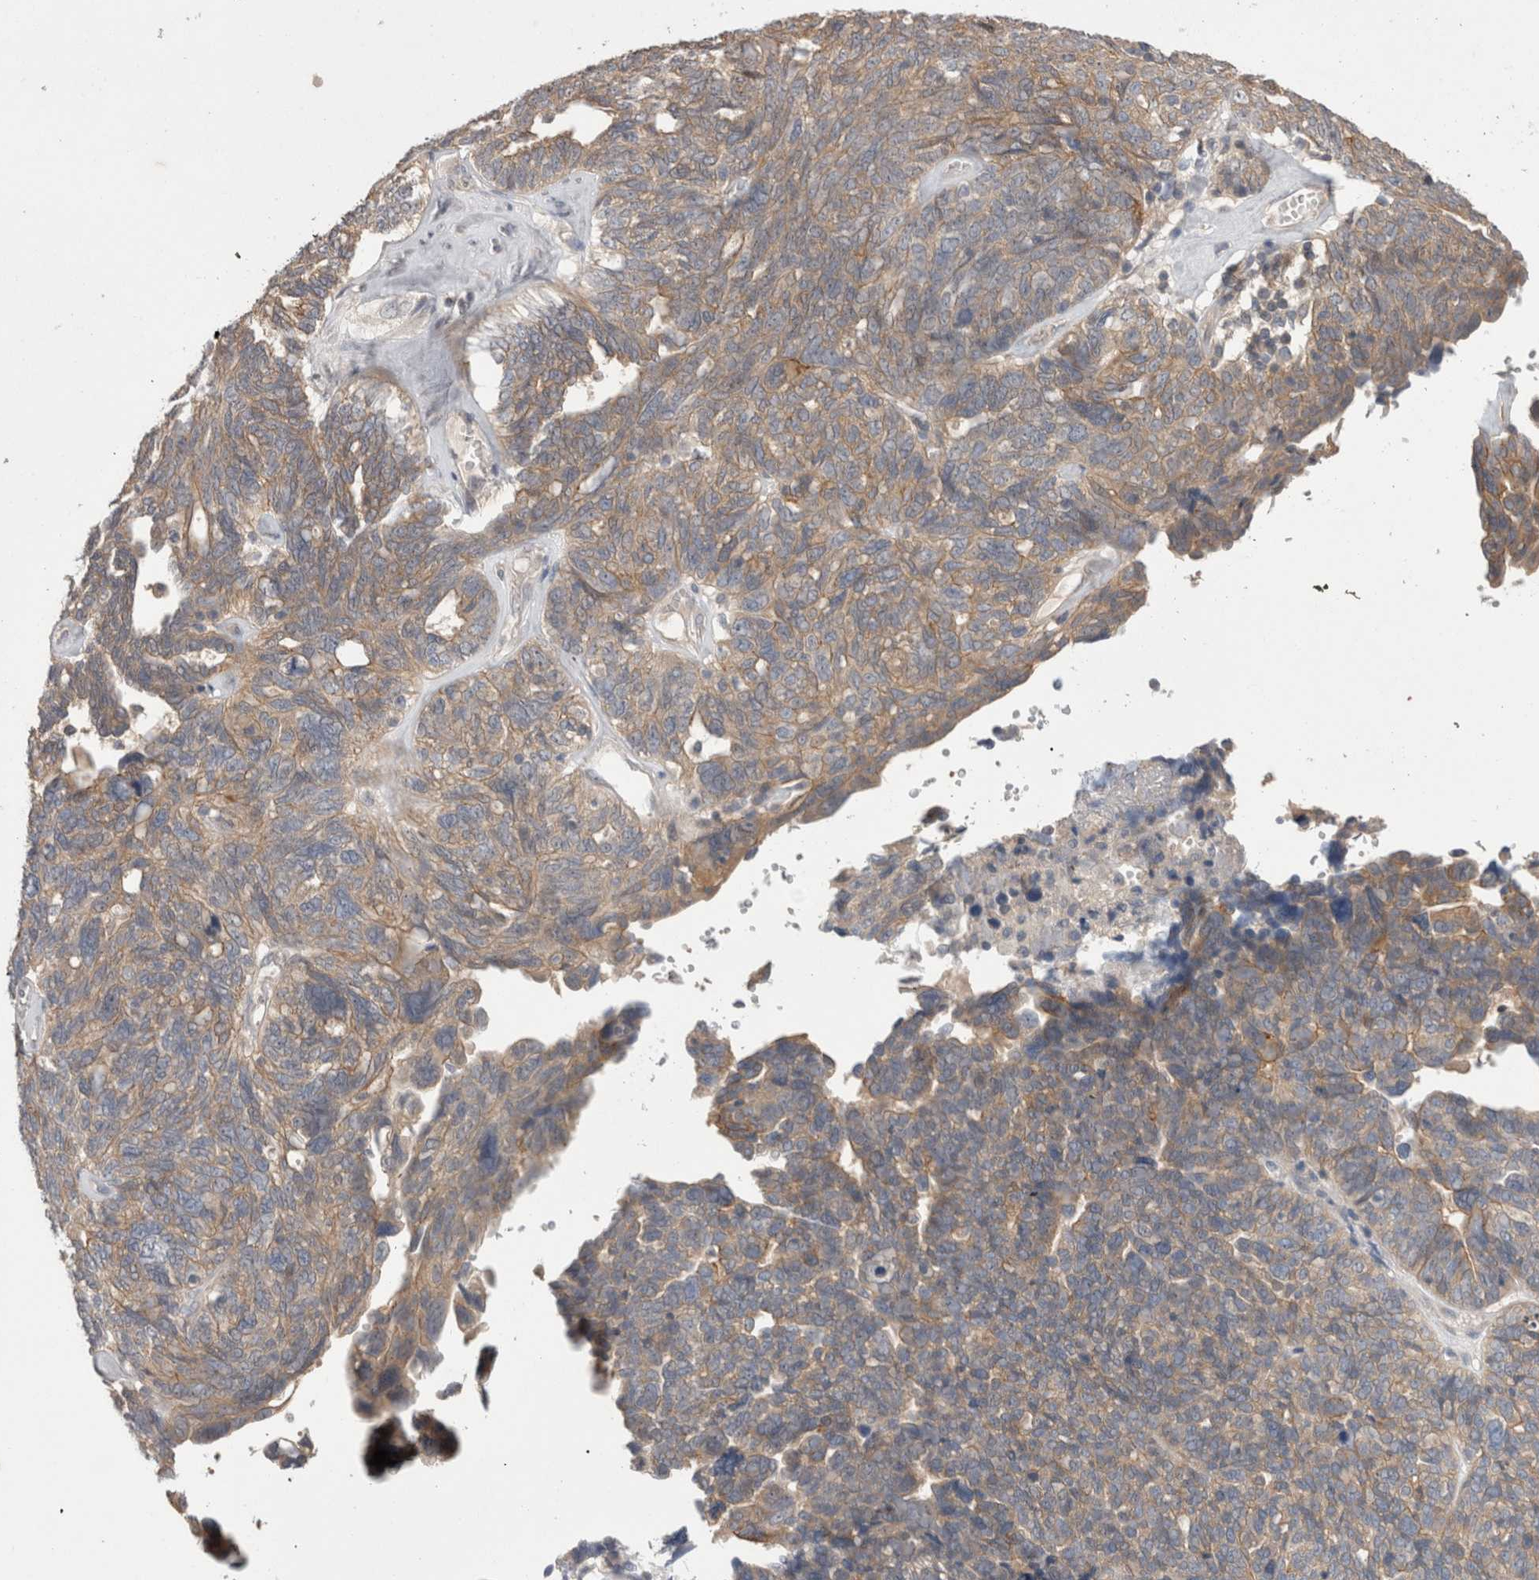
{"staining": {"intensity": "weak", "quantity": ">75%", "location": "cytoplasmic/membranous"}, "tissue": "ovarian cancer", "cell_type": "Tumor cells", "image_type": "cancer", "snomed": [{"axis": "morphology", "description": "Cystadenocarcinoma, serous, NOS"}, {"axis": "topography", "description": "Ovary"}], "caption": "Protein staining reveals weak cytoplasmic/membranous positivity in approximately >75% of tumor cells in ovarian serous cystadenocarcinoma. (Stains: DAB in brown, nuclei in blue, Microscopy: brightfield microscopy at high magnification).", "gene": "OTOR", "patient": {"sex": "female", "age": 79}}